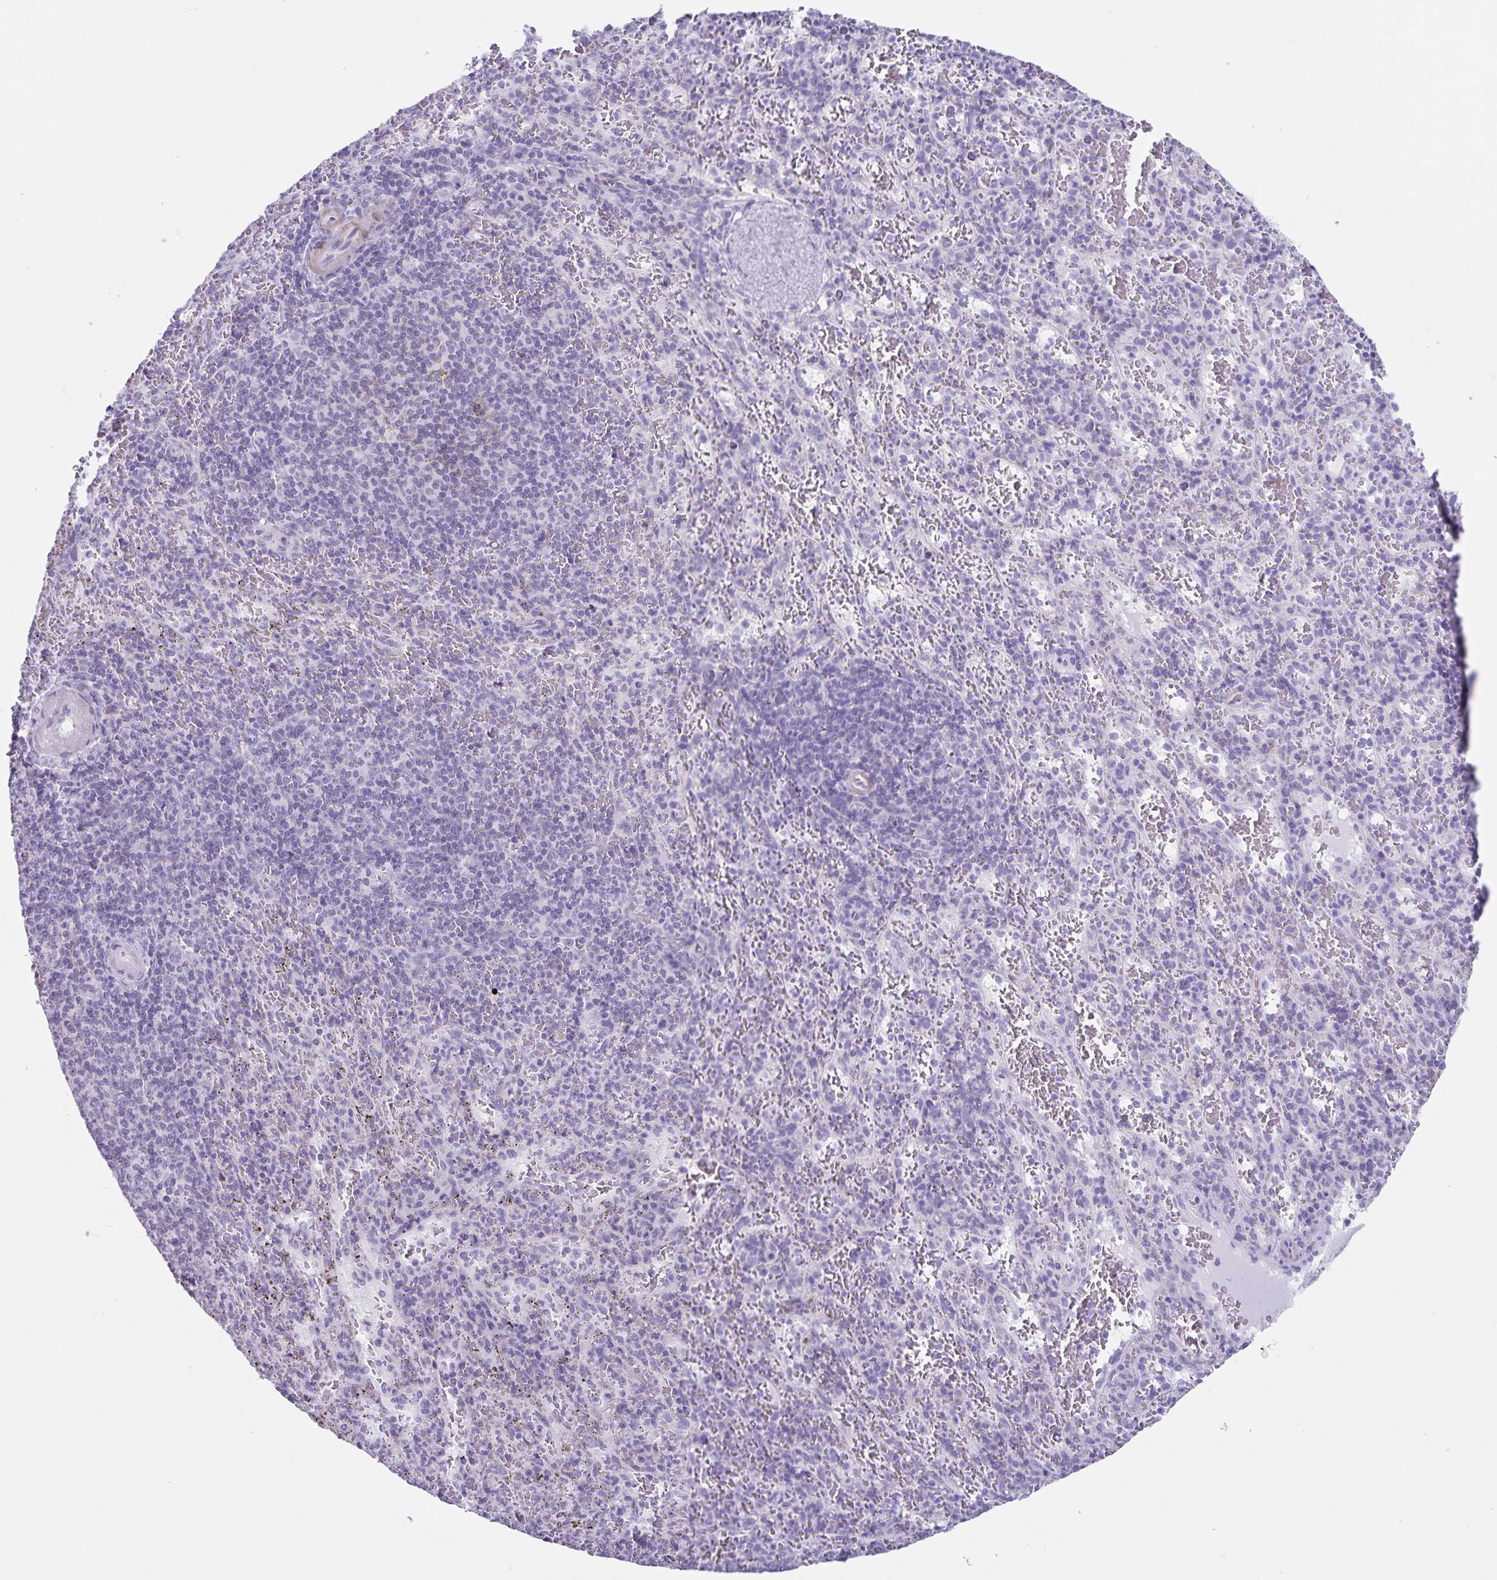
{"staining": {"intensity": "negative", "quantity": "none", "location": "none"}, "tissue": "spleen", "cell_type": "Cells in red pulp", "image_type": "normal", "snomed": [{"axis": "morphology", "description": "Normal tissue, NOS"}, {"axis": "topography", "description": "Spleen"}], "caption": "Cells in red pulp are negative for protein expression in unremarkable human spleen. (DAB IHC visualized using brightfield microscopy, high magnification).", "gene": "SYNM", "patient": {"sex": "male", "age": 57}}